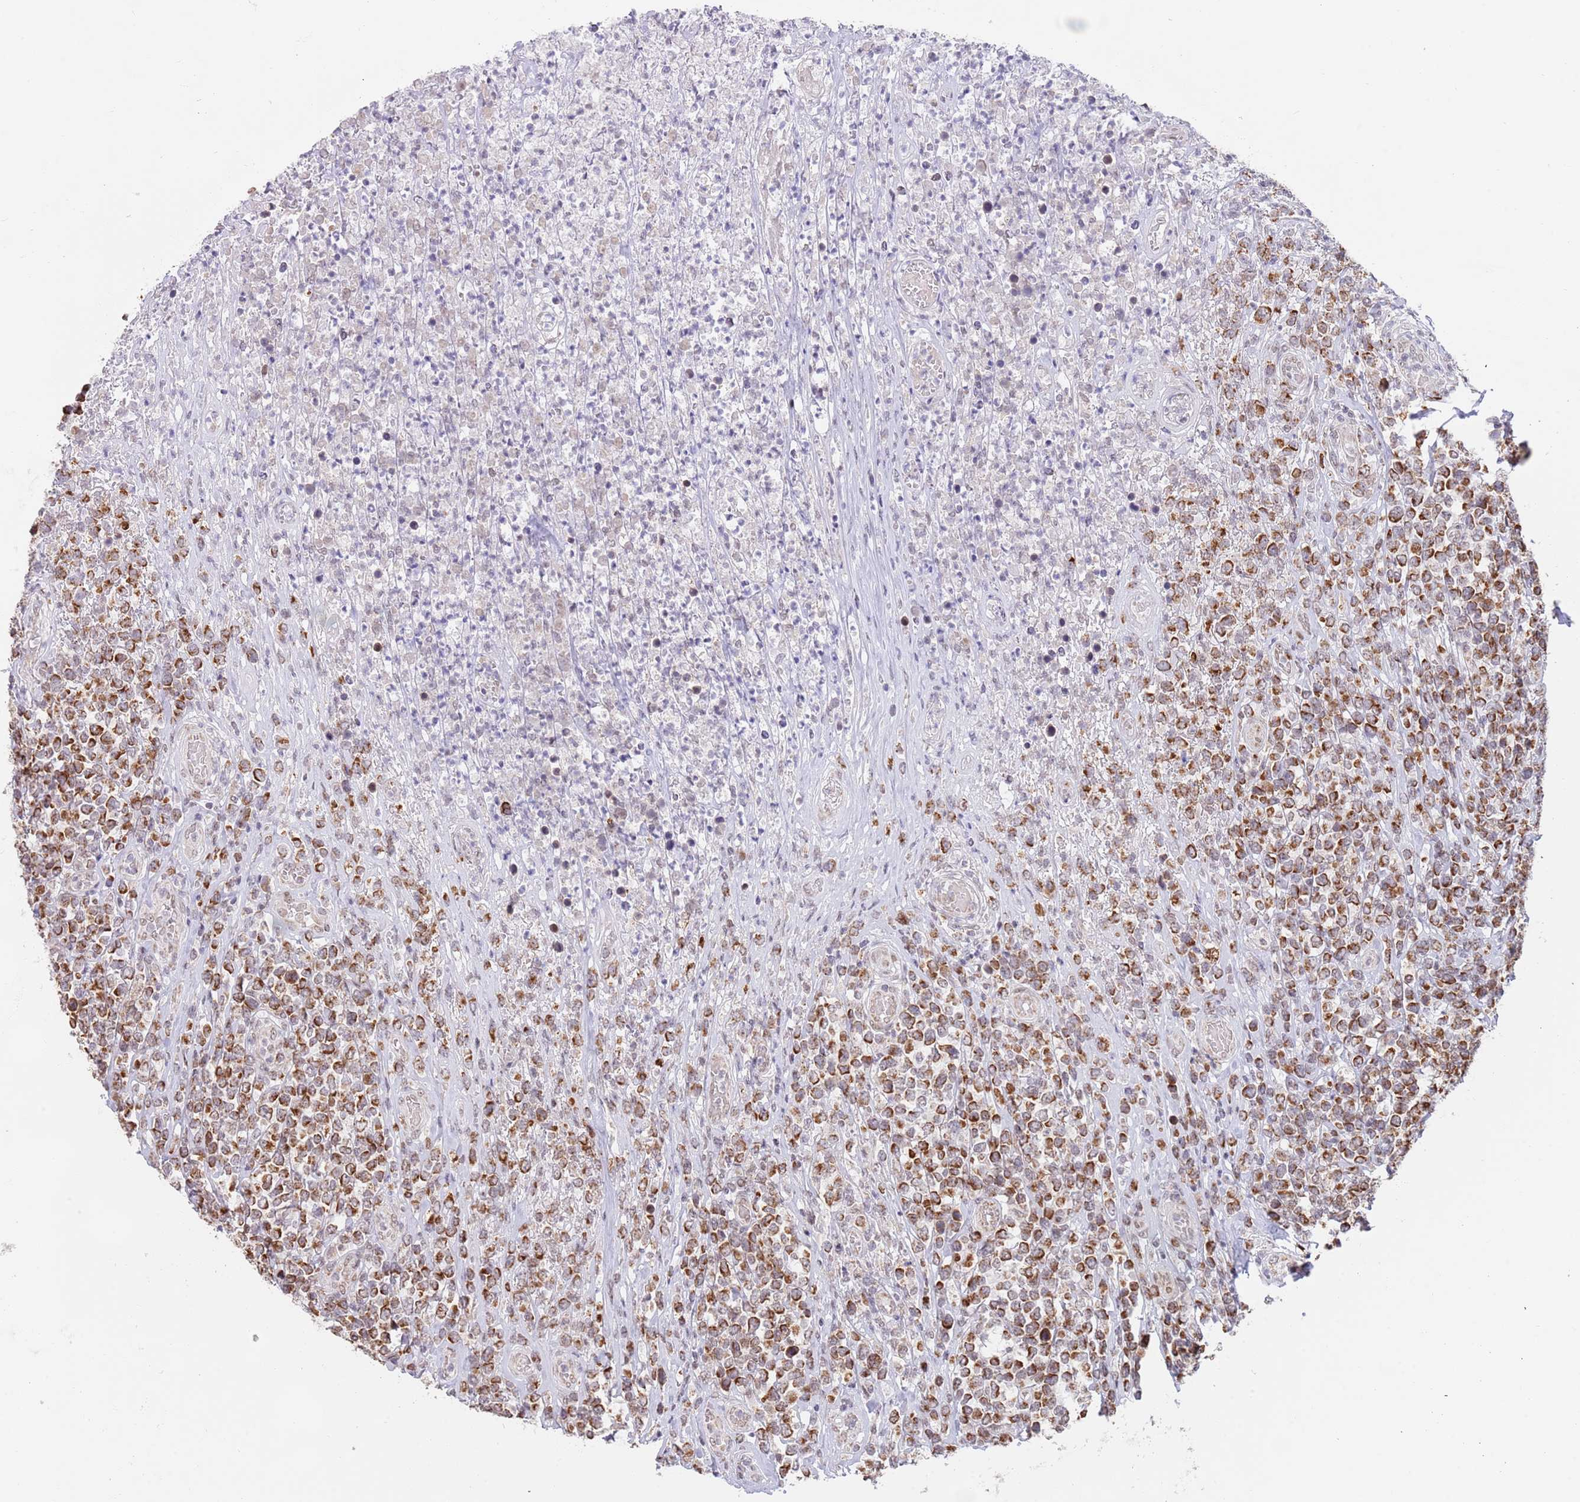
{"staining": {"intensity": "strong", "quantity": ">75%", "location": "cytoplasmic/membranous"}, "tissue": "lymphoma", "cell_type": "Tumor cells", "image_type": "cancer", "snomed": [{"axis": "morphology", "description": "Malignant lymphoma, non-Hodgkin's type, High grade"}, {"axis": "topography", "description": "Soft tissue"}], "caption": "Malignant lymphoma, non-Hodgkin's type (high-grade) tissue shows strong cytoplasmic/membranous positivity in about >75% of tumor cells Using DAB (brown) and hematoxylin (blue) stains, captured at high magnification using brightfield microscopy.", "gene": "TIMM13", "patient": {"sex": "female", "age": 56}}